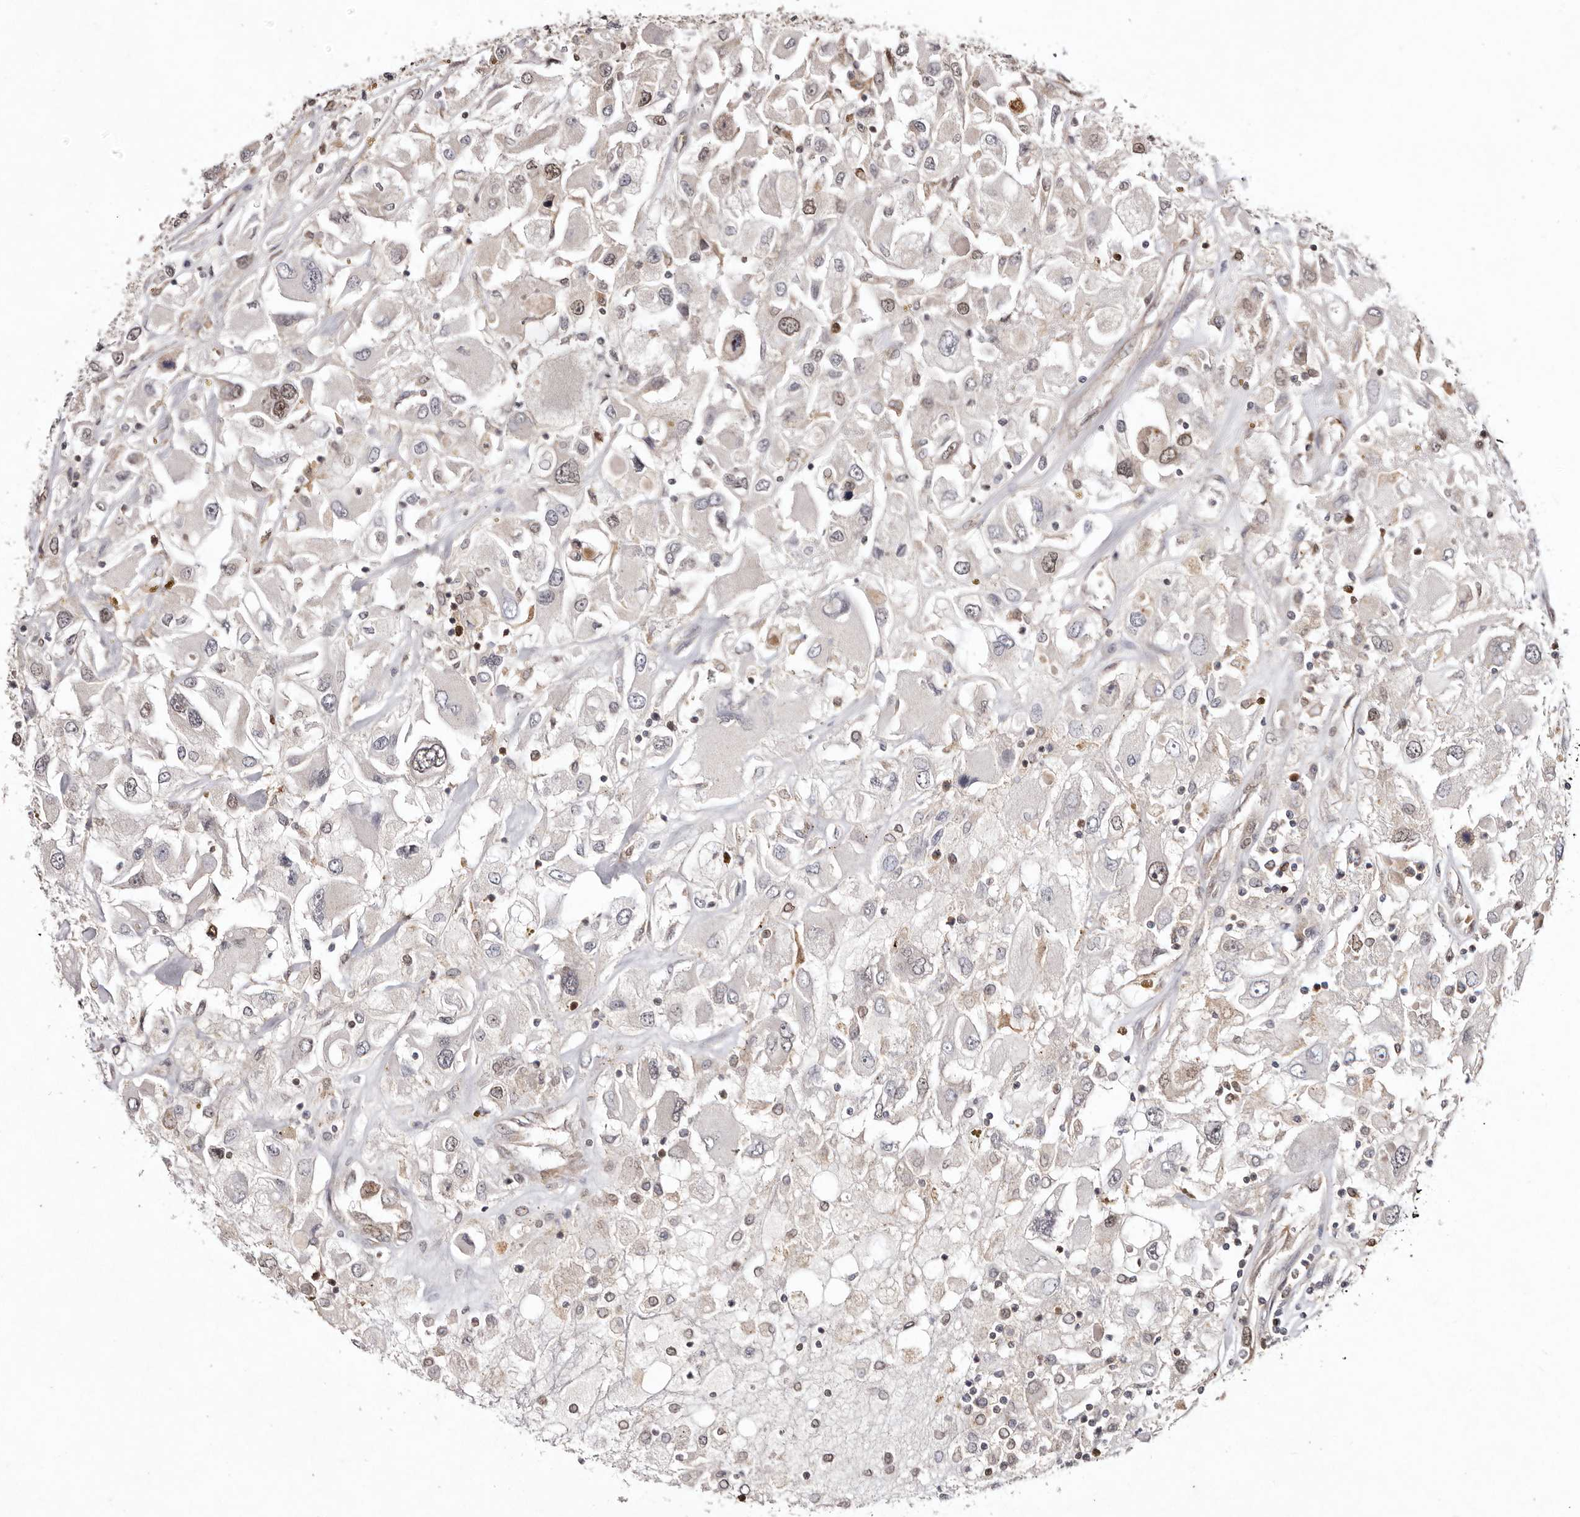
{"staining": {"intensity": "moderate", "quantity": "<25%", "location": "nuclear"}, "tissue": "renal cancer", "cell_type": "Tumor cells", "image_type": "cancer", "snomed": [{"axis": "morphology", "description": "Adenocarcinoma, NOS"}, {"axis": "topography", "description": "Kidney"}], "caption": "Moderate nuclear expression for a protein is present in about <25% of tumor cells of adenocarcinoma (renal) using immunohistochemistry.", "gene": "NOTCH1", "patient": {"sex": "female", "age": 52}}